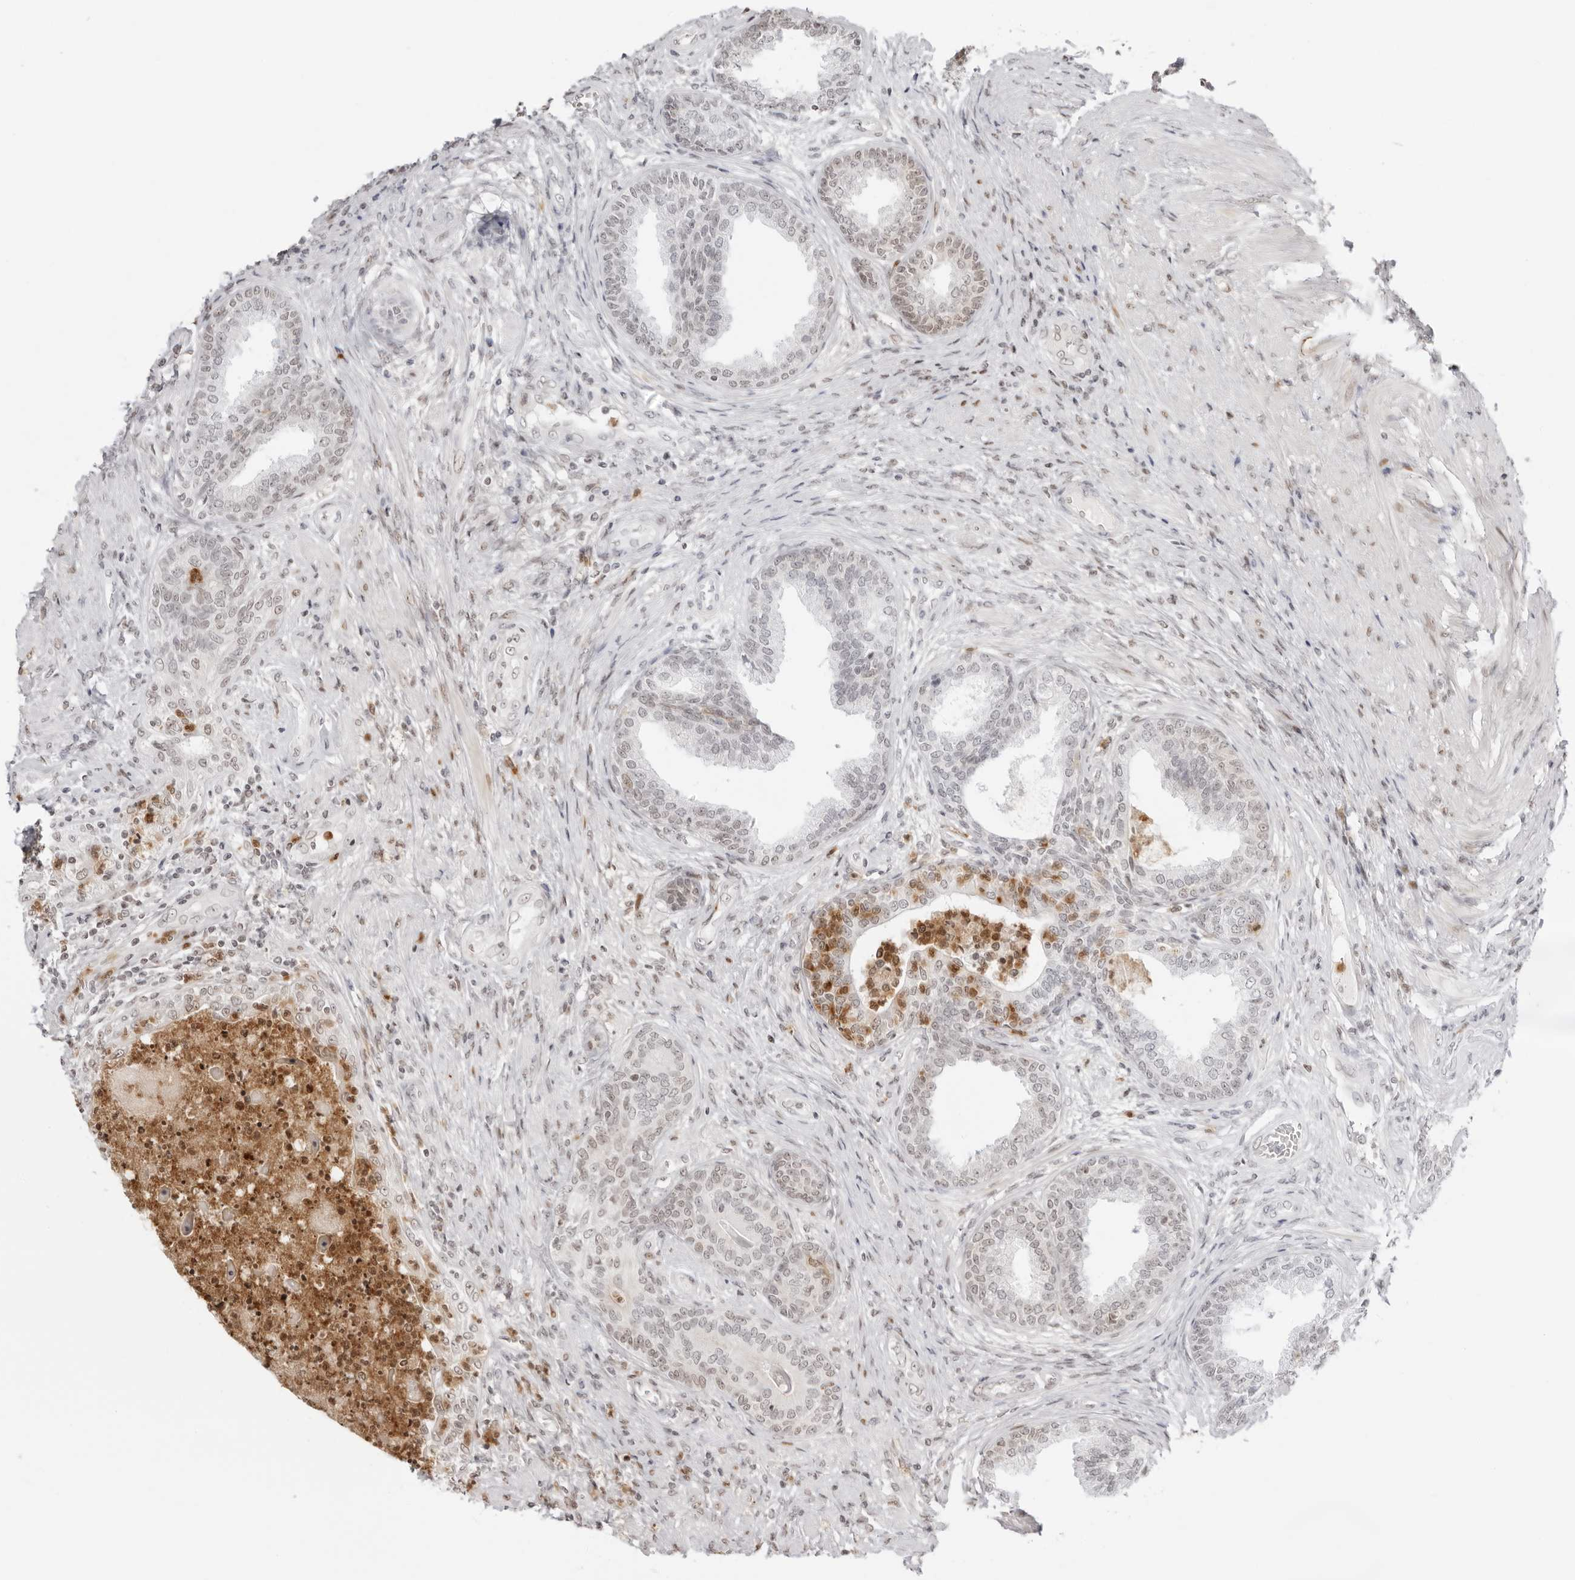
{"staining": {"intensity": "weak", "quantity": "<25%", "location": "nuclear"}, "tissue": "prostate", "cell_type": "Glandular cells", "image_type": "normal", "snomed": [{"axis": "morphology", "description": "Normal tissue, NOS"}, {"axis": "topography", "description": "Prostate"}], "caption": "Glandular cells are negative for protein expression in unremarkable human prostate. The staining is performed using DAB brown chromogen with nuclei counter-stained in using hematoxylin.", "gene": "RNF146", "patient": {"sex": "male", "age": 76}}